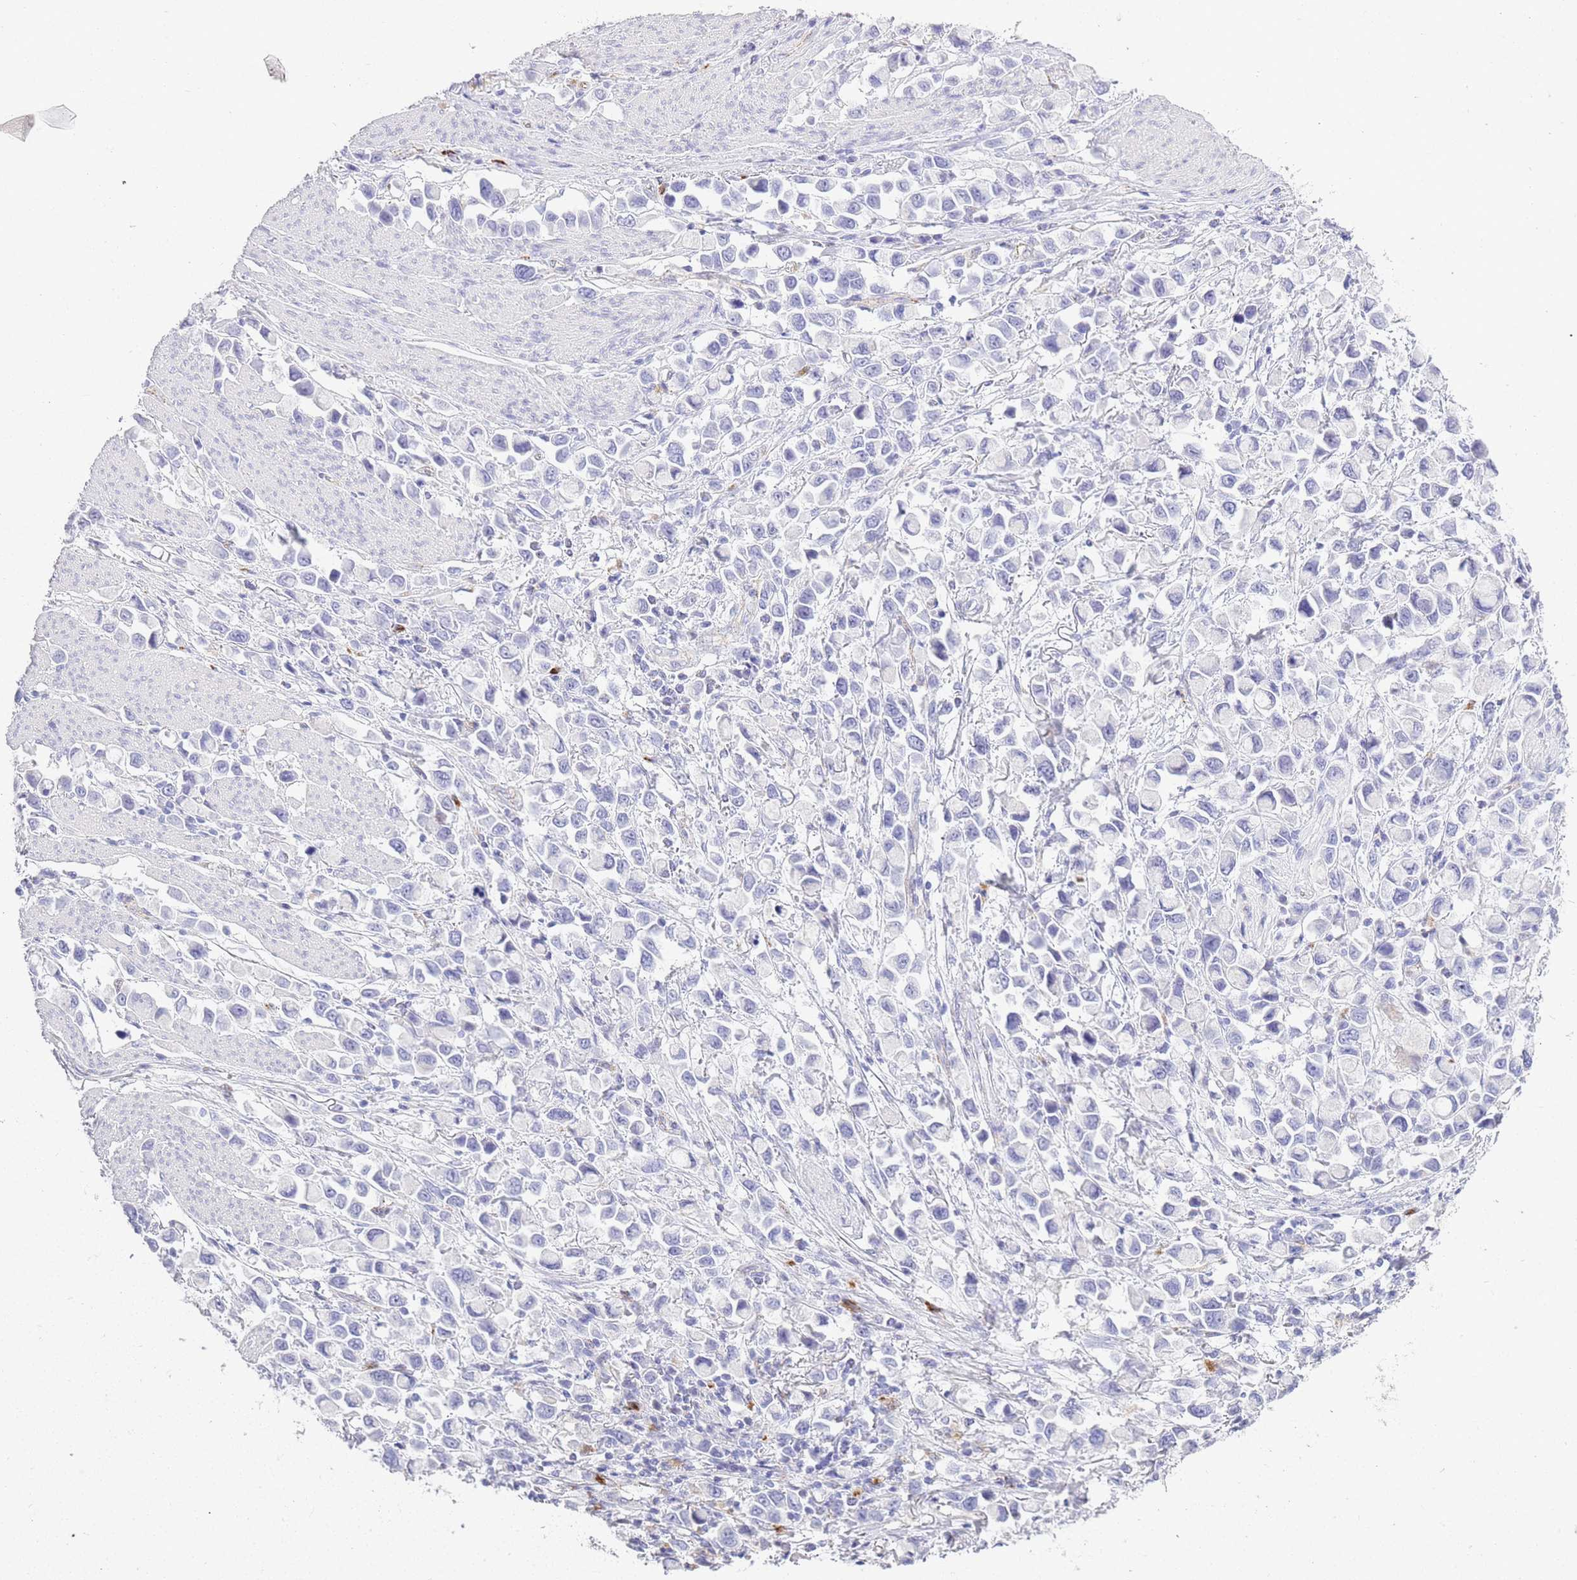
{"staining": {"intensity": "negative", "quantity": "none", "location": "none"}, "tissue": "stomach cancer", "cell_type": "Tumor cells", "image_type": "cancer", "snomed": [{"axis": "morphology", "description": "Adenocarcinoma, NOS"}, {"axis": "topography", "description": "Stomach"}], "caption": "This image is of adenocarcinoma (stomach) stained with IHC to label a protein in brown with the nuclei are counter-stained blue. There is no expression in tumor cells. (DAB (3,3'-diaminobenzidine) immunohistochemistry (IHC), high magnification).", "gene": "RHO", "patient": {"sex": "female", "age": 81}}